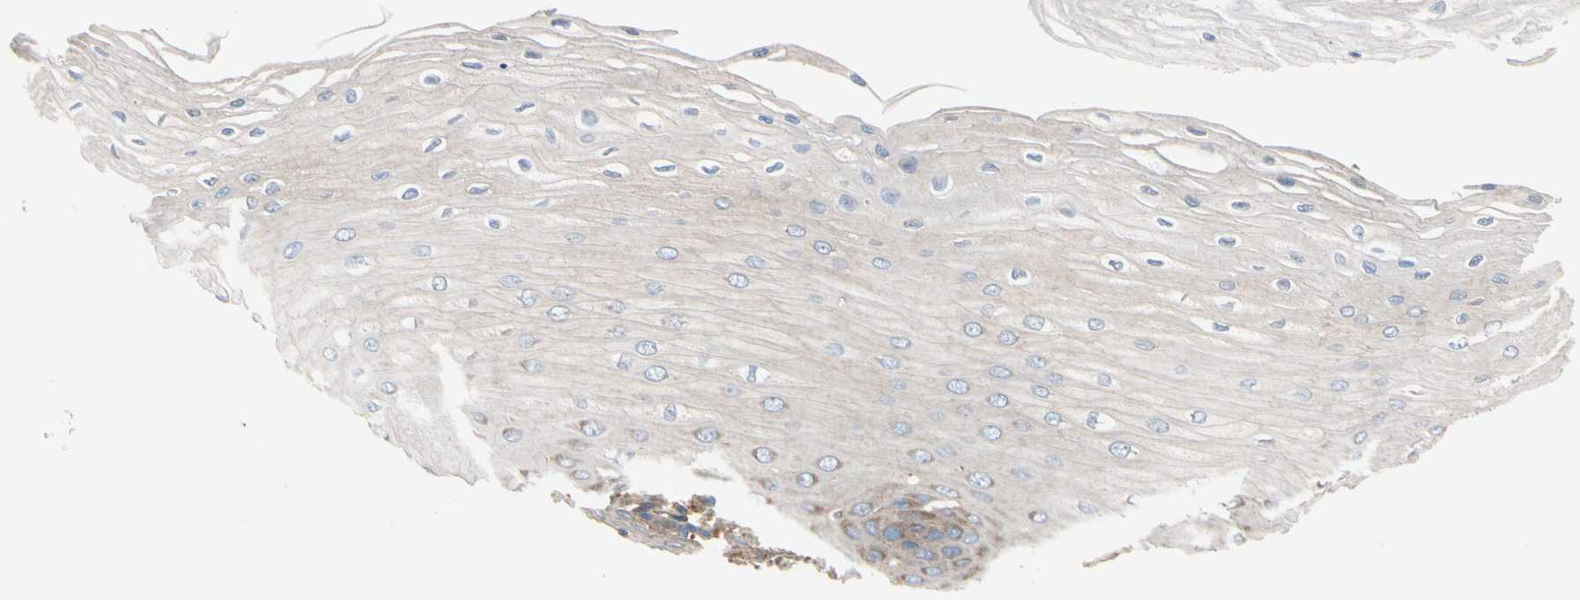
{"staining": {"intensity": "moderate", "quantity": "<25%", "location": "cytoplasmic/membranous"}, "tissue": "esophagus", "cell_type": "Squamous epithelial cells", "image_type": "normal", "snomed": [{"axis": "morphology", "description": "Normal tissue, NOS"}, {"axis": "morphology", "description": "Squamous cell carcinoma, NOS"}, {"axis": "topography", "description": "Esophagus"}], "caption": "Approximately <25% of squamous epithelial cells in unremarkable human esophagus exhibit moderate cytoplasmic/membranous protein positivity as visualized by brown immunohistochemical staining.", "gene": "ROCK1", "patient": {"sex": "male", "age": 65}}